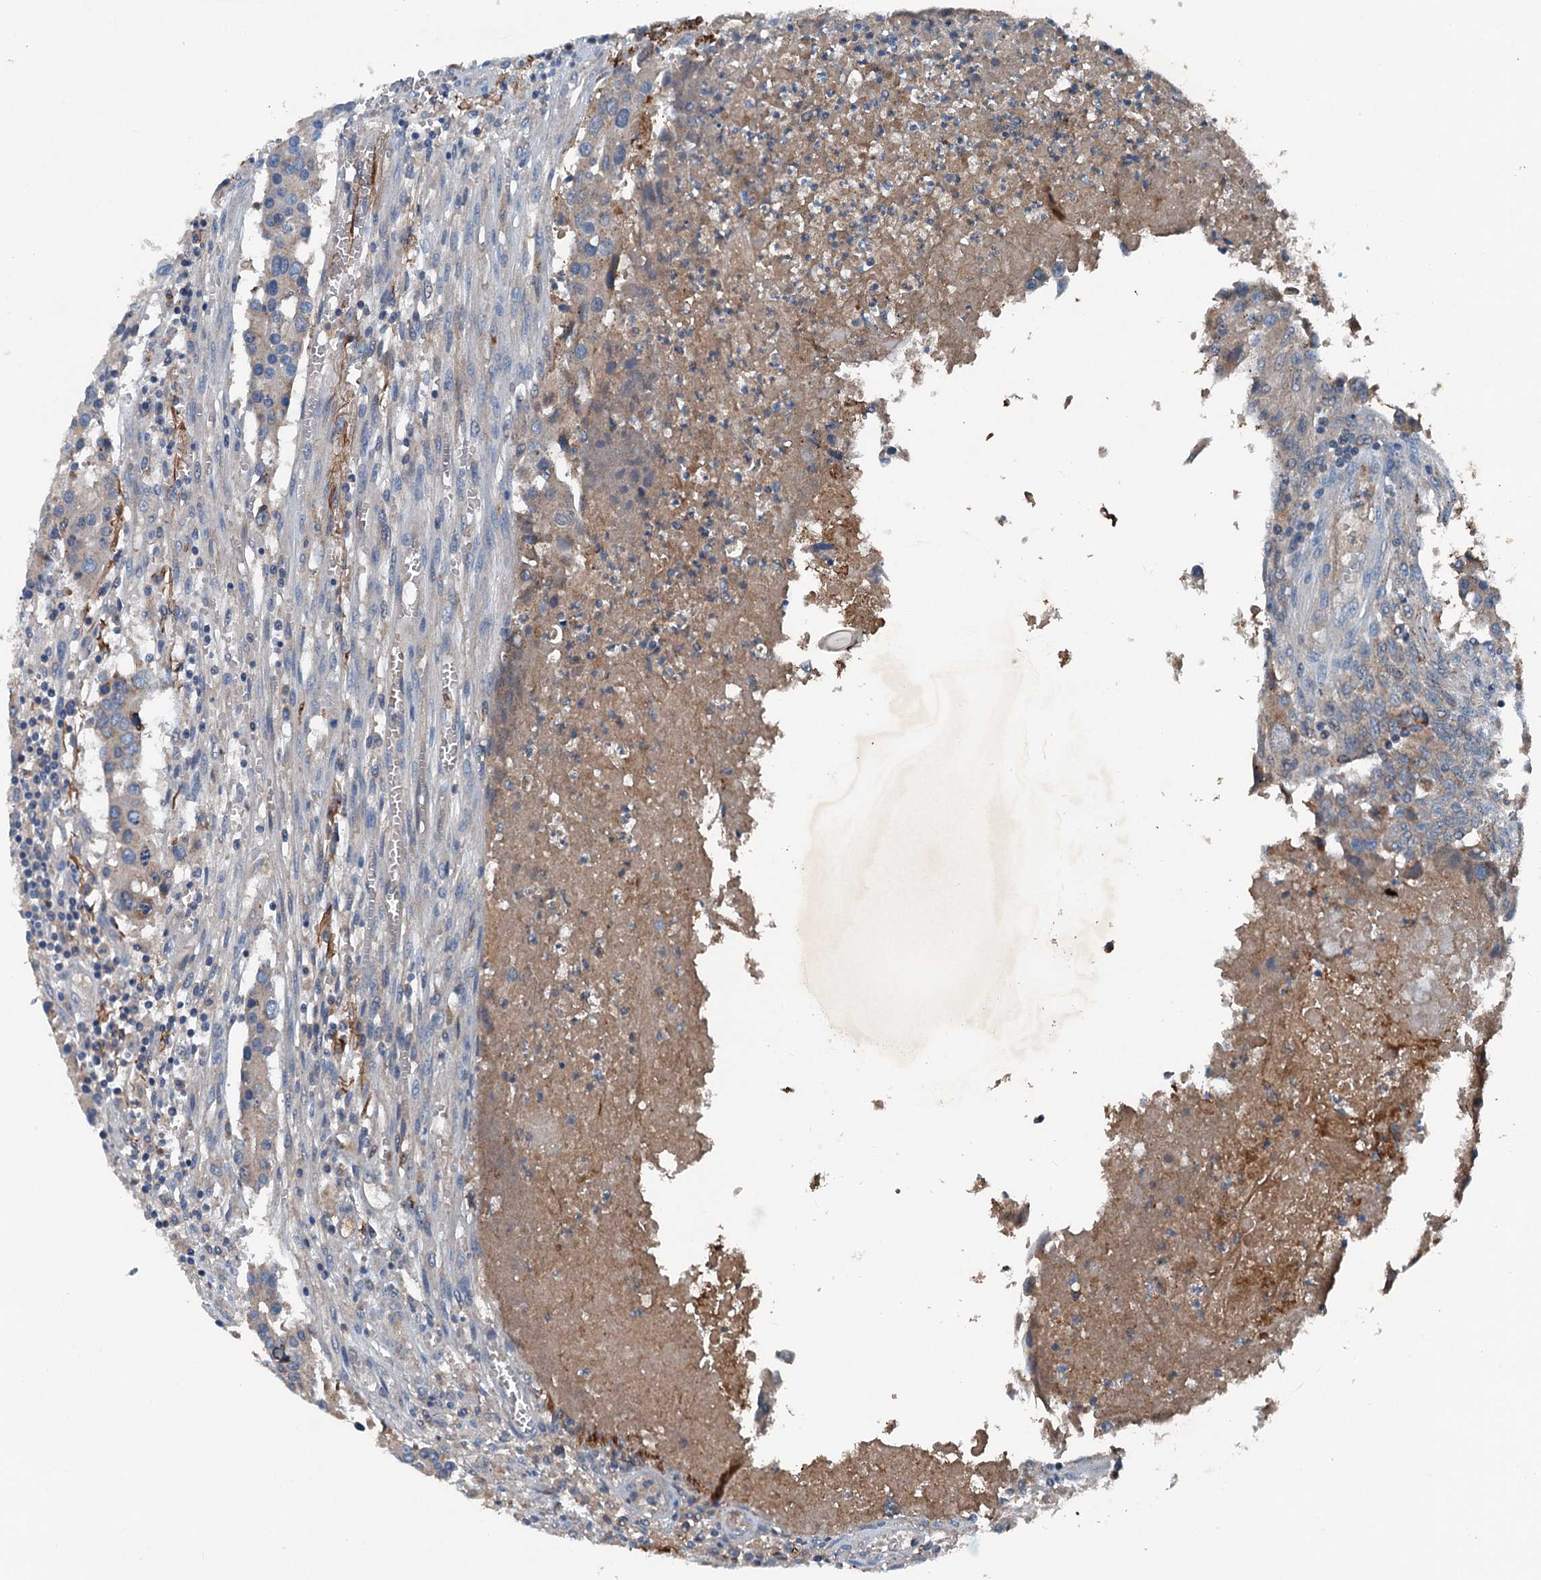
{"staining": {"intensity": "weak", "quantity": "<25%", "location": "cytoplasmic/membranous"}, "tissue": "colorectal cancer", "cell_type": "Tumor cells", "image_type": "cancer", "snomed": [{"axis": "morphology", "description": "Adenocarcinoma, NOS"}, {"axis": "topography", "description": "Colon"}], "caption": "Image shows no significant protein expression in tumor cells of colorectal cancer.", "gene": "PDSS1", "patient": {"sex": "male", "age": 77}}